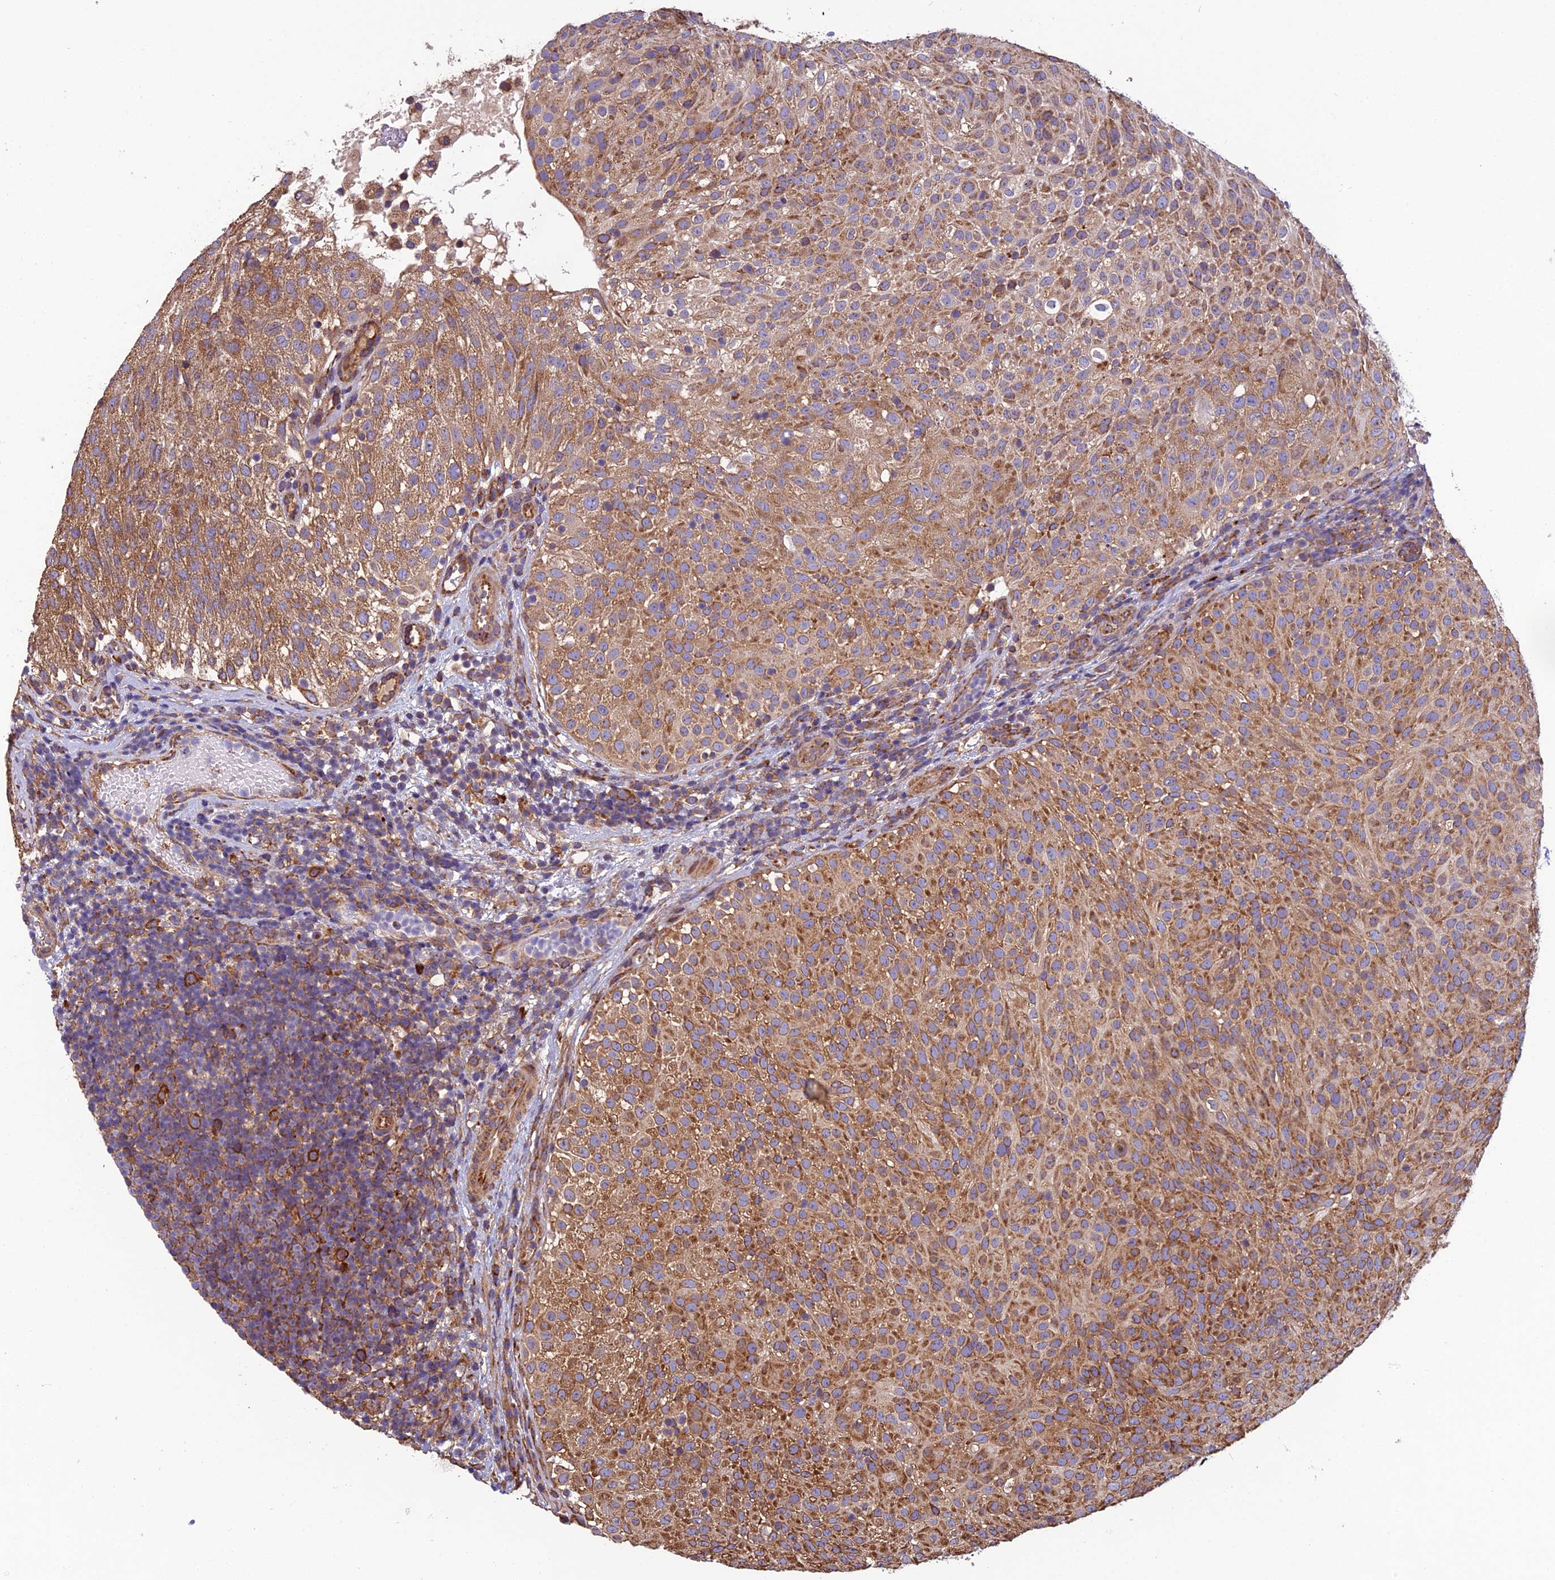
{"staining": {"intensity": "moderate", "quantity": ">75%", "location": "cytoplasmic/membranous"}, "tissue": "urothelial cancer", "cell_type": "Tumor cells", "image_type": "cancer", "snomed": [{"axis": "morphology", "description": "Urothelial carcinoma, Low grade"}, {"axis": "topography", "description": "Urinary bladder"}], "caption": "Tumor cells reveal medium levels of moderate cytoplasmic/membranous positivity in about >75% of cells in urothelial cancer.", "gene": "SPDL1", "patient": {"sex": "male", "age": 78}}